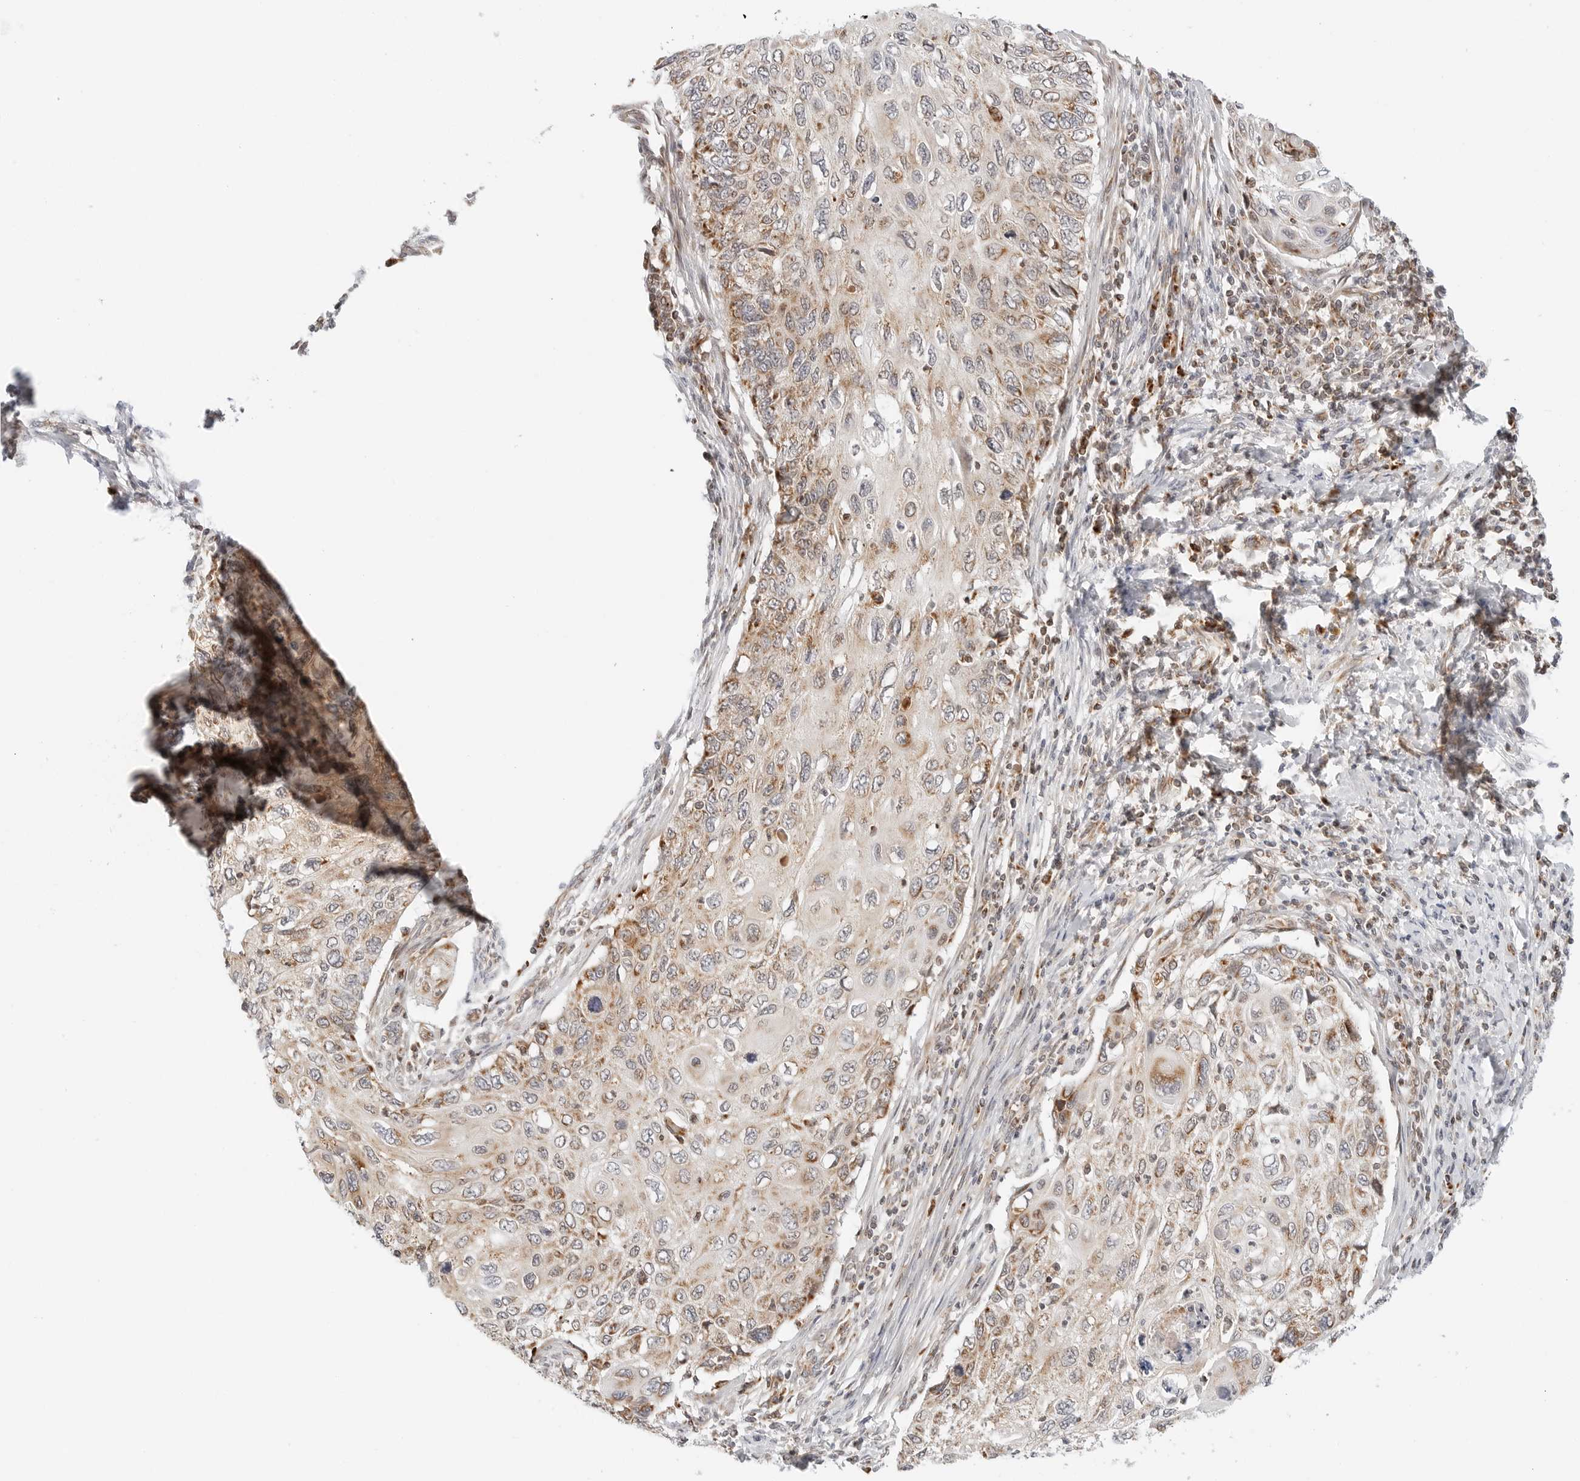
{"staining": {"intensity": "moderate", "quantity": ">75%", "location": "cytoplasmic/membranous"}, "tissue": "cervical cancer", "cell_type": "Tumor cells", "image_type": "cancer", "snomed": [{"axis": "morphology", "description": "Squamous cell carcinoma, NOS"}, {"axis": "topography", "description": "Cervix"}], "caption": "There is medium levels of moderate cytoplasmic/membranous staining in tumor cells of cervical cancer, as demonstrated by immunohistochemical staining (brown color).", "gene": "DYRK4", "patient": {"sex": "female", "age": 70}}